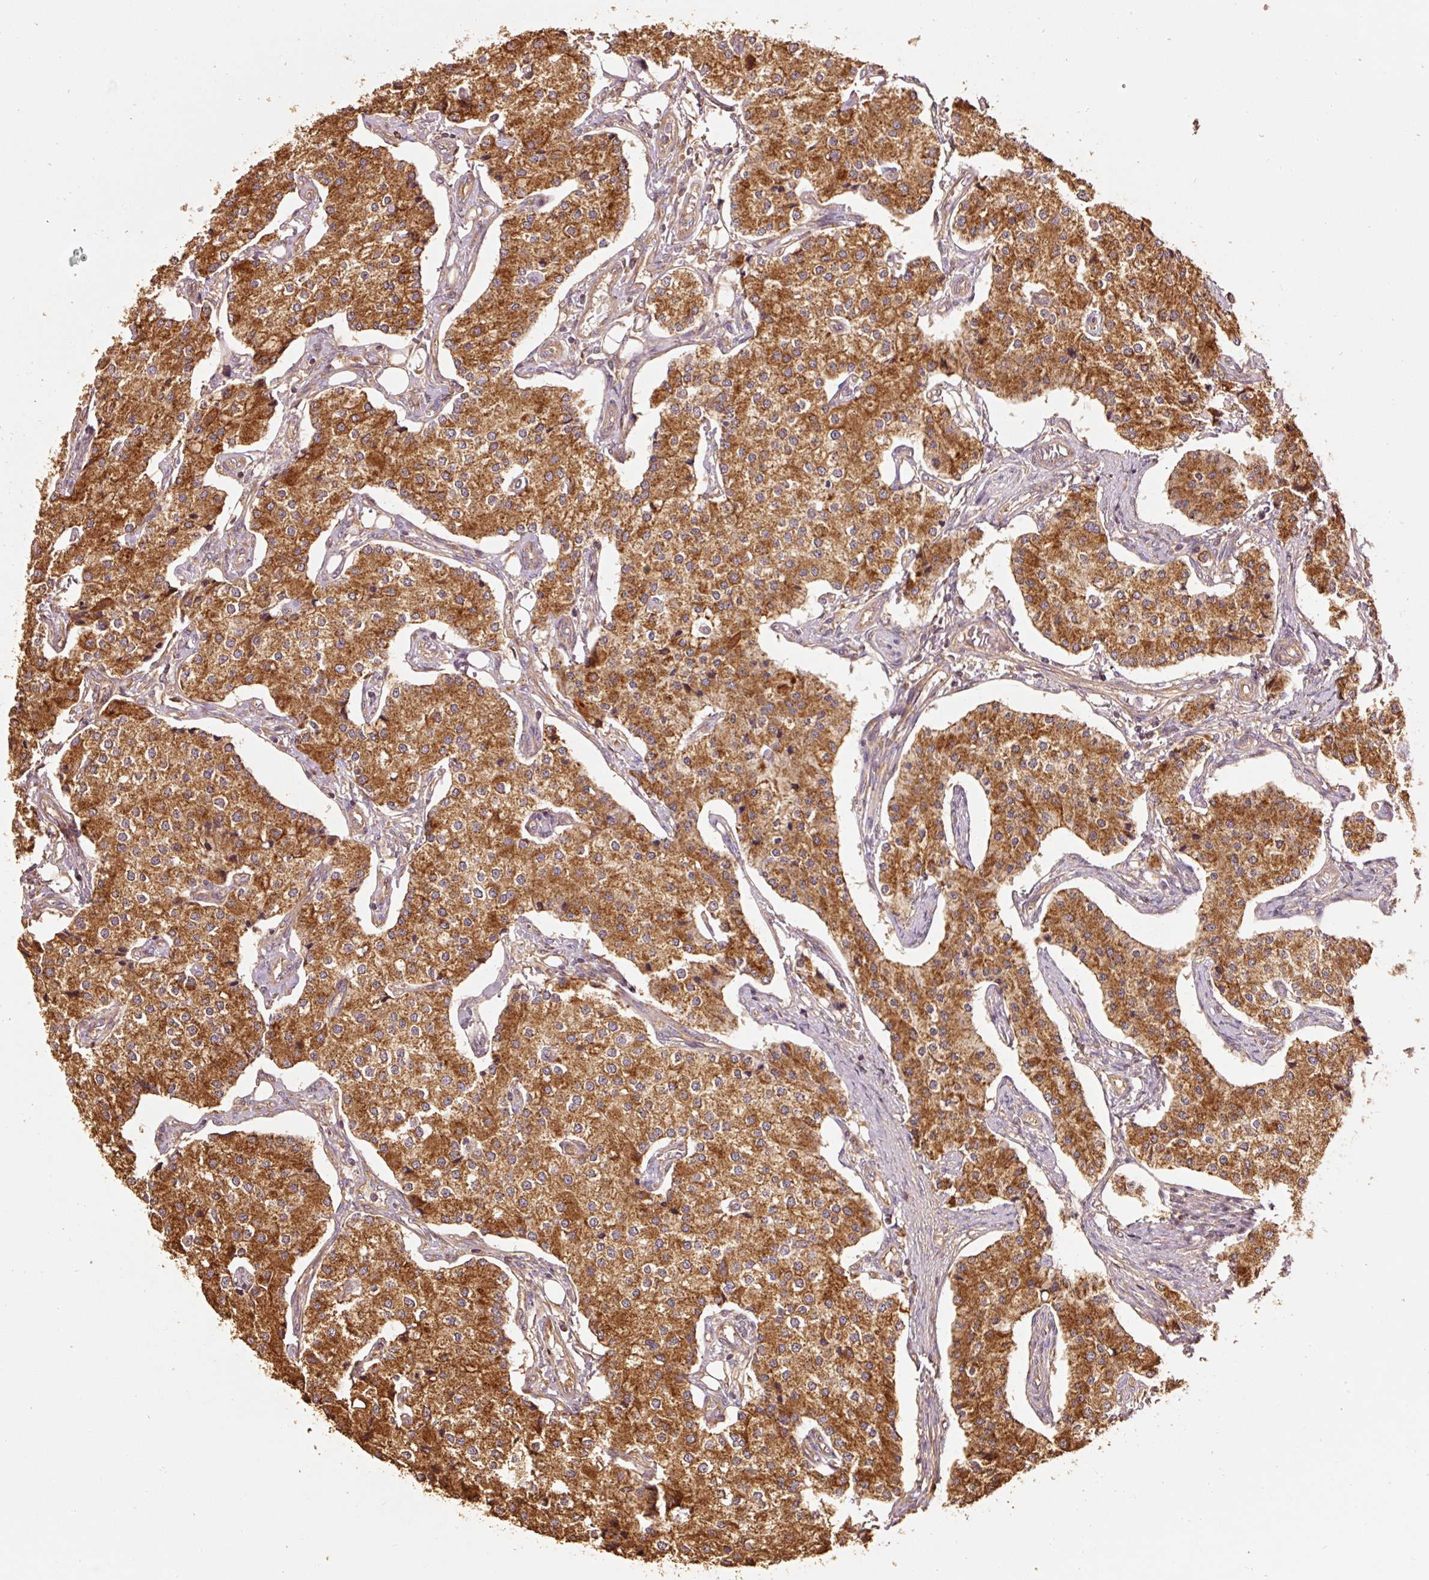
{"staining": {"intensity": "strong", "quantity": ">75%", "location": "cytoplasmic/membranous"}, "tissue": "carcinoid", "cell_type": "Tumor cells", "image_type": "cancer", "snomed": [{"axis": "morphology", "description": "Carcinoid, malignant, NOS"}, {"axis": "topography", "description": "Colon"}], "caption": "Immunohistochemistry image of neoplastic tissue: carcinoid (malignant) stained using immunohistochemistry (IHC) exhibits high levels of strong protein expression localized specifically in the cytoplasmic/membranous of tumor cells, appearing as a cytoplasmic/membranous brown color.", "gene": "EFHC1", "patient": {"sex": "female", "age": 52}}